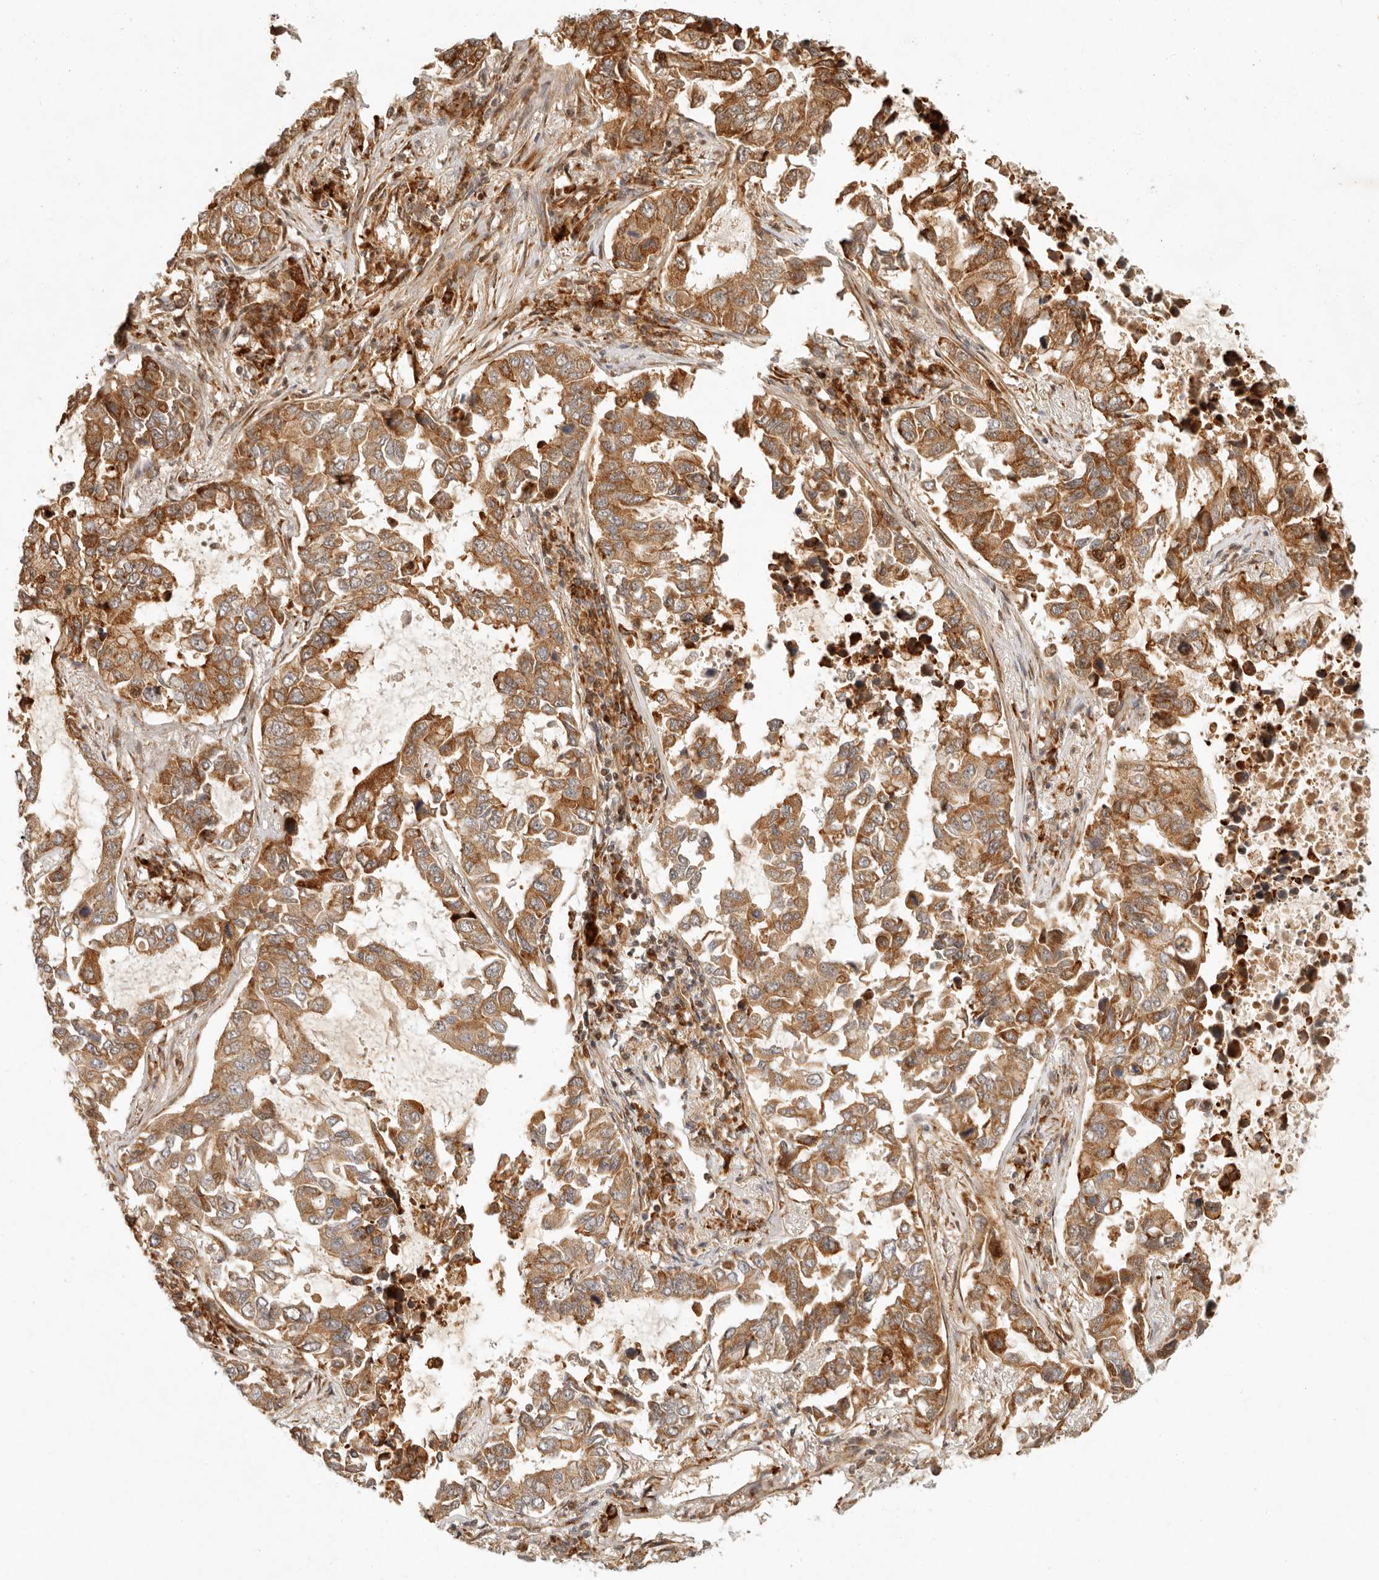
{"staining": {"intensity": "moderate", "quantity": ">75%", "location": "cytoplasmic/membranous"}, "tissue": "lung cancer", "cell_type": "Tumor cells", "image_type": "cancer", "snomed": [{"axis": "morphology", "description": "Adenocarcinoma, NOS"}, {"axis": "topography", "description": "Lung"}], "caption": "The micrograph reveals immunohistochemical staining of adenocarcinoma (lung). There is moderate cytoplasmic/membranous positivity is appreciated in about >75% of tumor cells.", "gene": "KLHL38", "patient": {"sex": "male", "age": 64}}